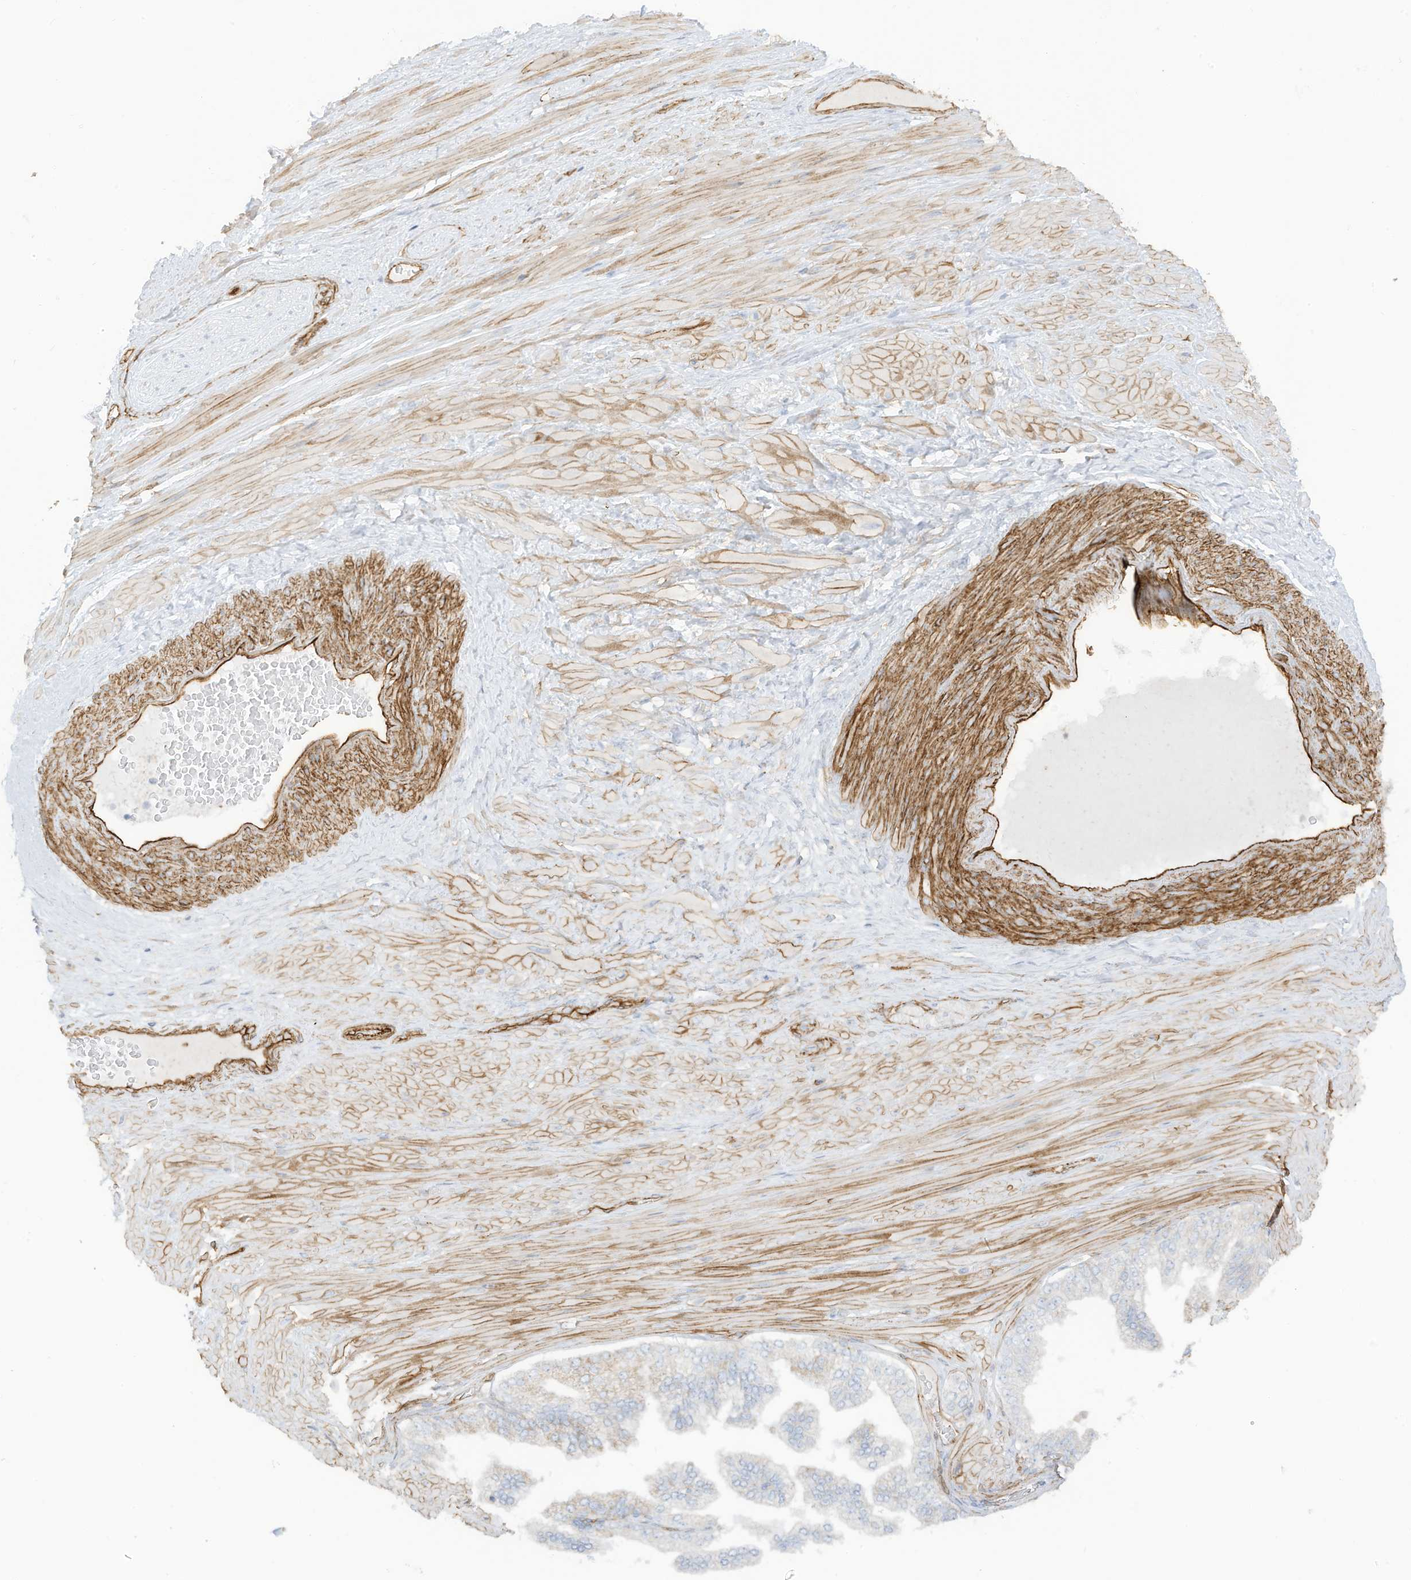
{"staining": {"intensity": "moderate", "quantity": ">75%", "location": "cytoplasmic/membranous"}, "tissue": "adipose tissue", "cell_type": "Adipocytes", "image_type": "normal", "snomed": [{"axis": "morphology", "description": "Normal tissue, NOS"}, {"axis": "morphology", "description": "Adenocarcinoma, Low grade"}, {"axis": "topography", "description": "Prostate"}, {"axis": "topography", "description": "Peripheral nerve tissue"}], "caption": "Immunohistochemical staining of unremarkable adipose tissue displays moderate cytoplasmic/membranous protein staining in about >75% of adipocytes. (DAB IHC with brightfield microscopy, high magnification).", "gene": "ABCB7", "patient": {"sex": "male", "age": 63}}